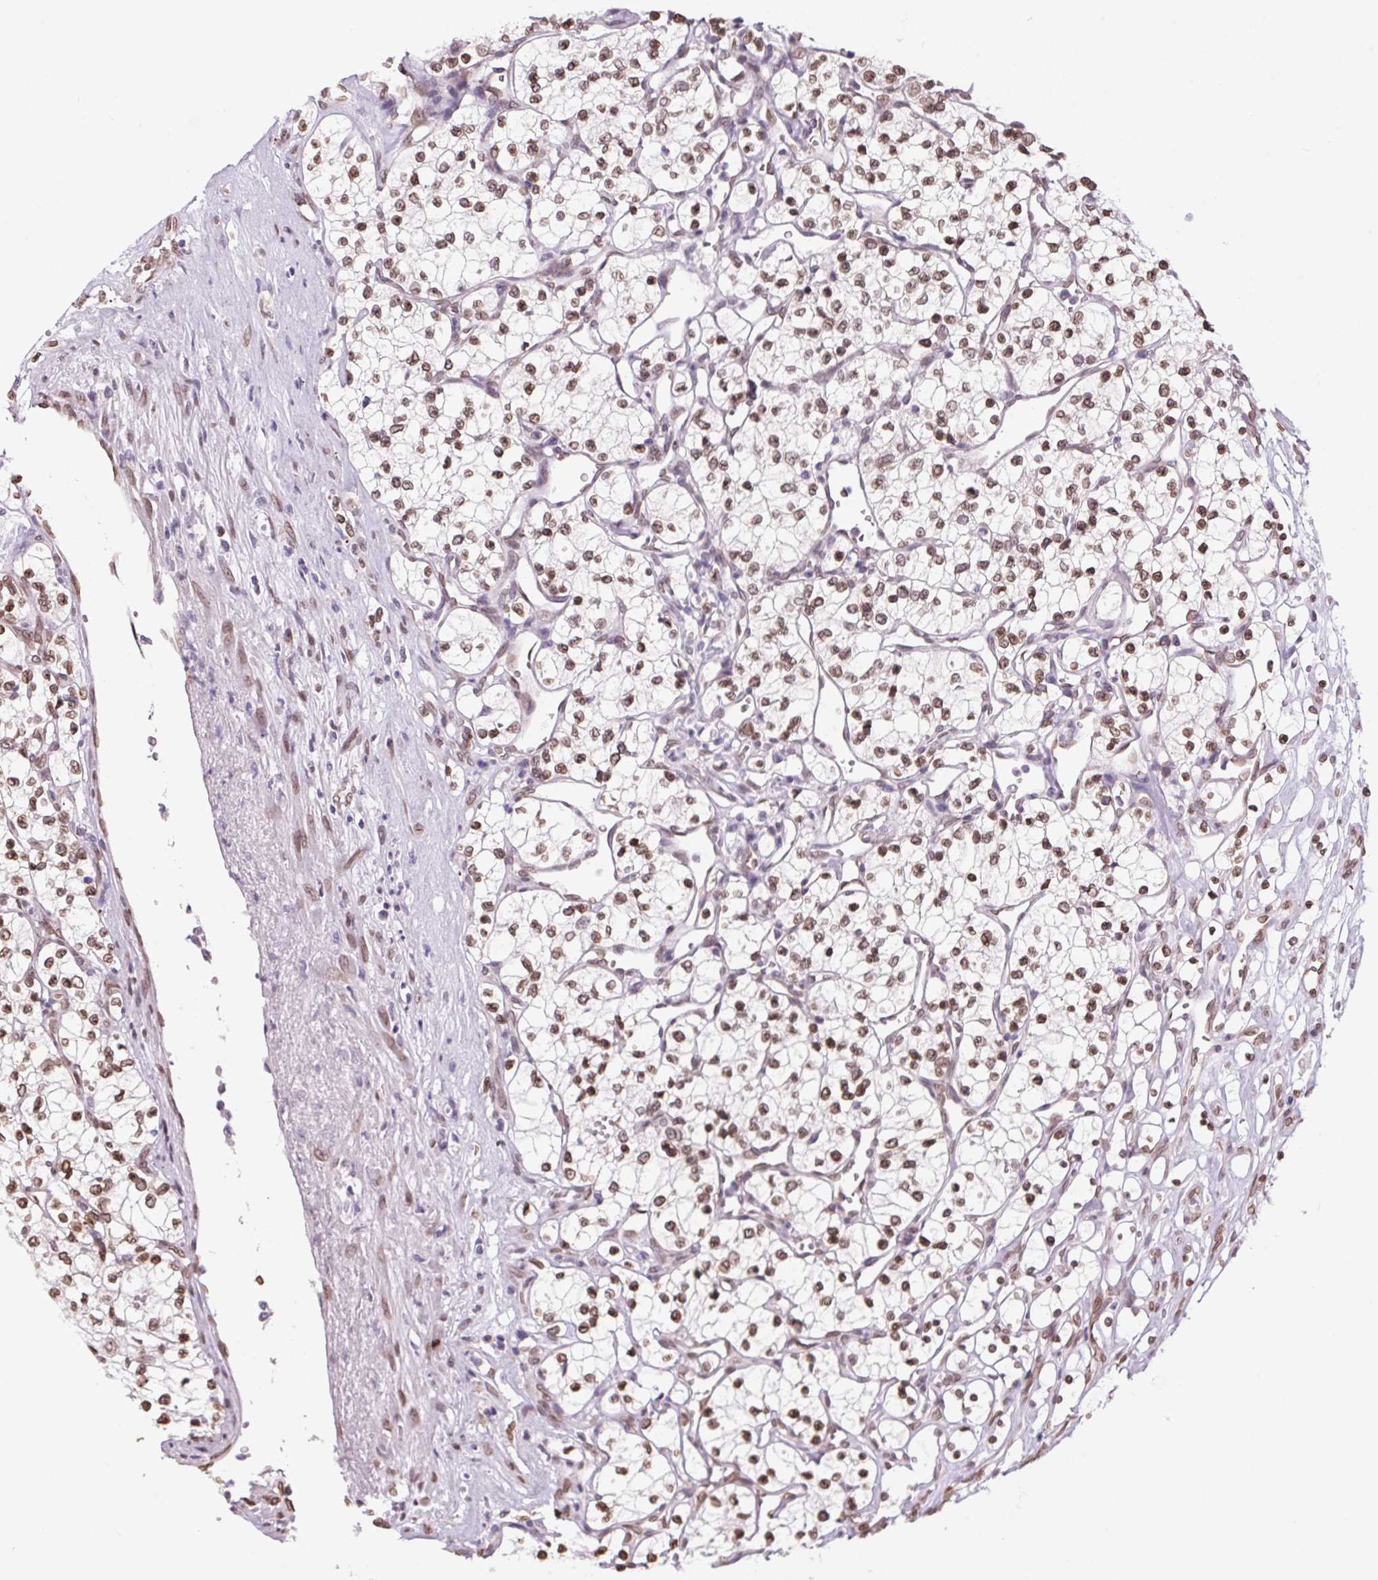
{"staining": {"intensity": "moderate", "quantity": "25%-75%", "location": "nuclear"}, "tissue": "renal cancer", "cell_type": "Tumor cells", "image_type": "cancer", "snomed": [{"axis": "morphology", "description": "Adenocarcinoma, NOS"}, {"axis": "topography", "description": "Kidney"}], "caption": "Protein expression analysis of human renal cancer reveals moderate nuclear staining in about 25%-75% of tumor cells.", "gene": "TMEM175", "patient": {"sex": "female", "age": 69}}